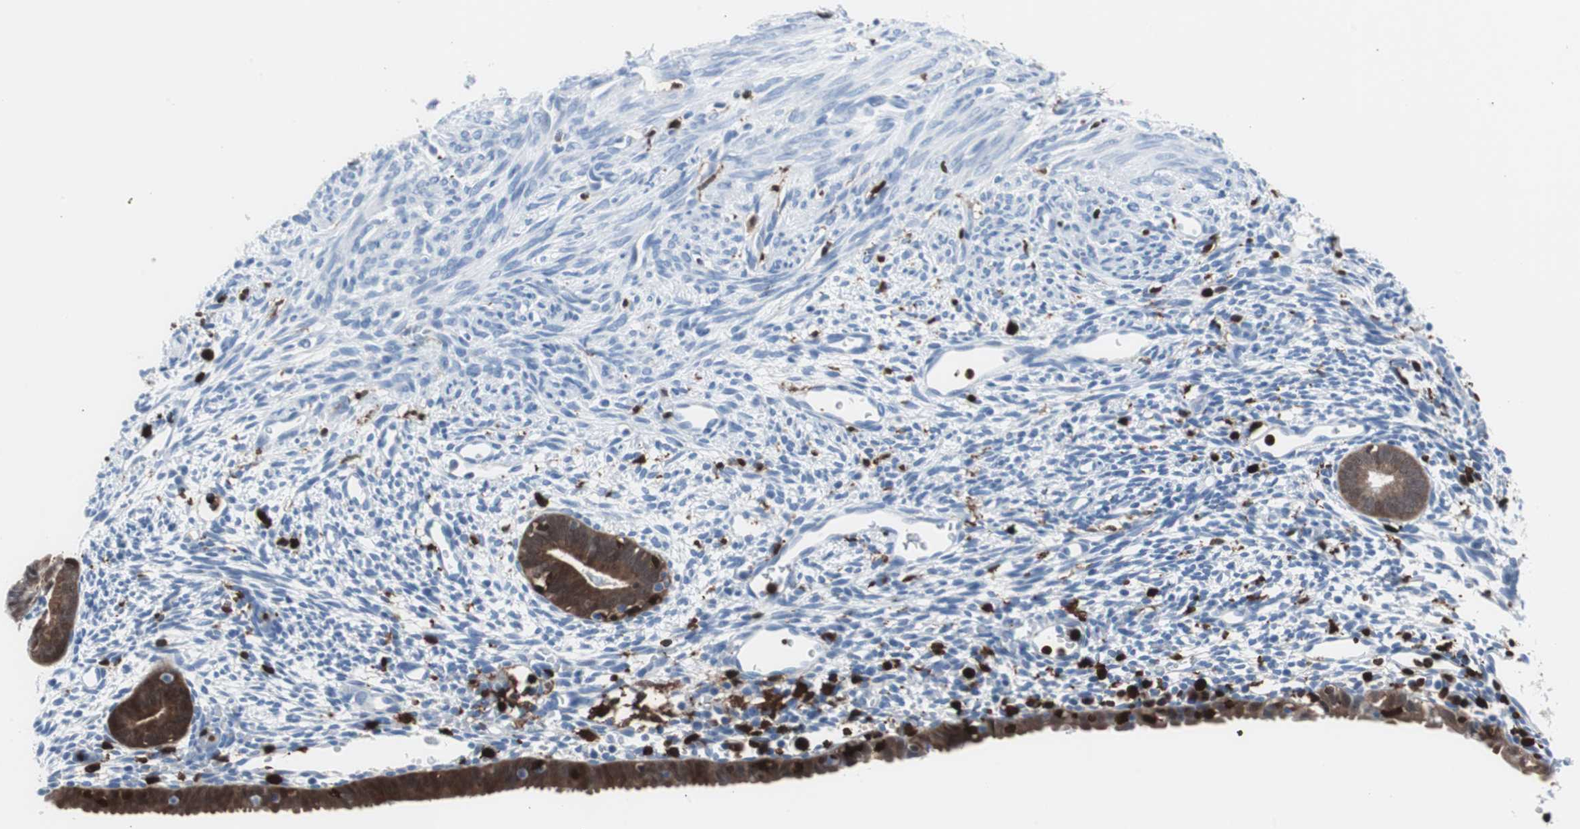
{"staining": {"intensity": "weak", "quantity": "<25%", "location": "cytoplasmic/membranous"}, "tissue": "endometrium", "cell_type": "Cells in endometrial stroma", "image_type": "normal", "snomed": [{"axis": "morphology", "description": "Normal tissue, NOS"}, {"axis": "morphology", "description": "Atrophy, NOS"}, {"axis": "topography", "description": "Uterus"}, {"axis": "topography", "description": "Endometrium"}], "caption": "This is a histopathology image of immunohistochemistry staining of normal endometrium, which shows no staining in cells in endometrial stroma.", "gene": "SYK", "patient": {"sex": "female", "age": 68}}